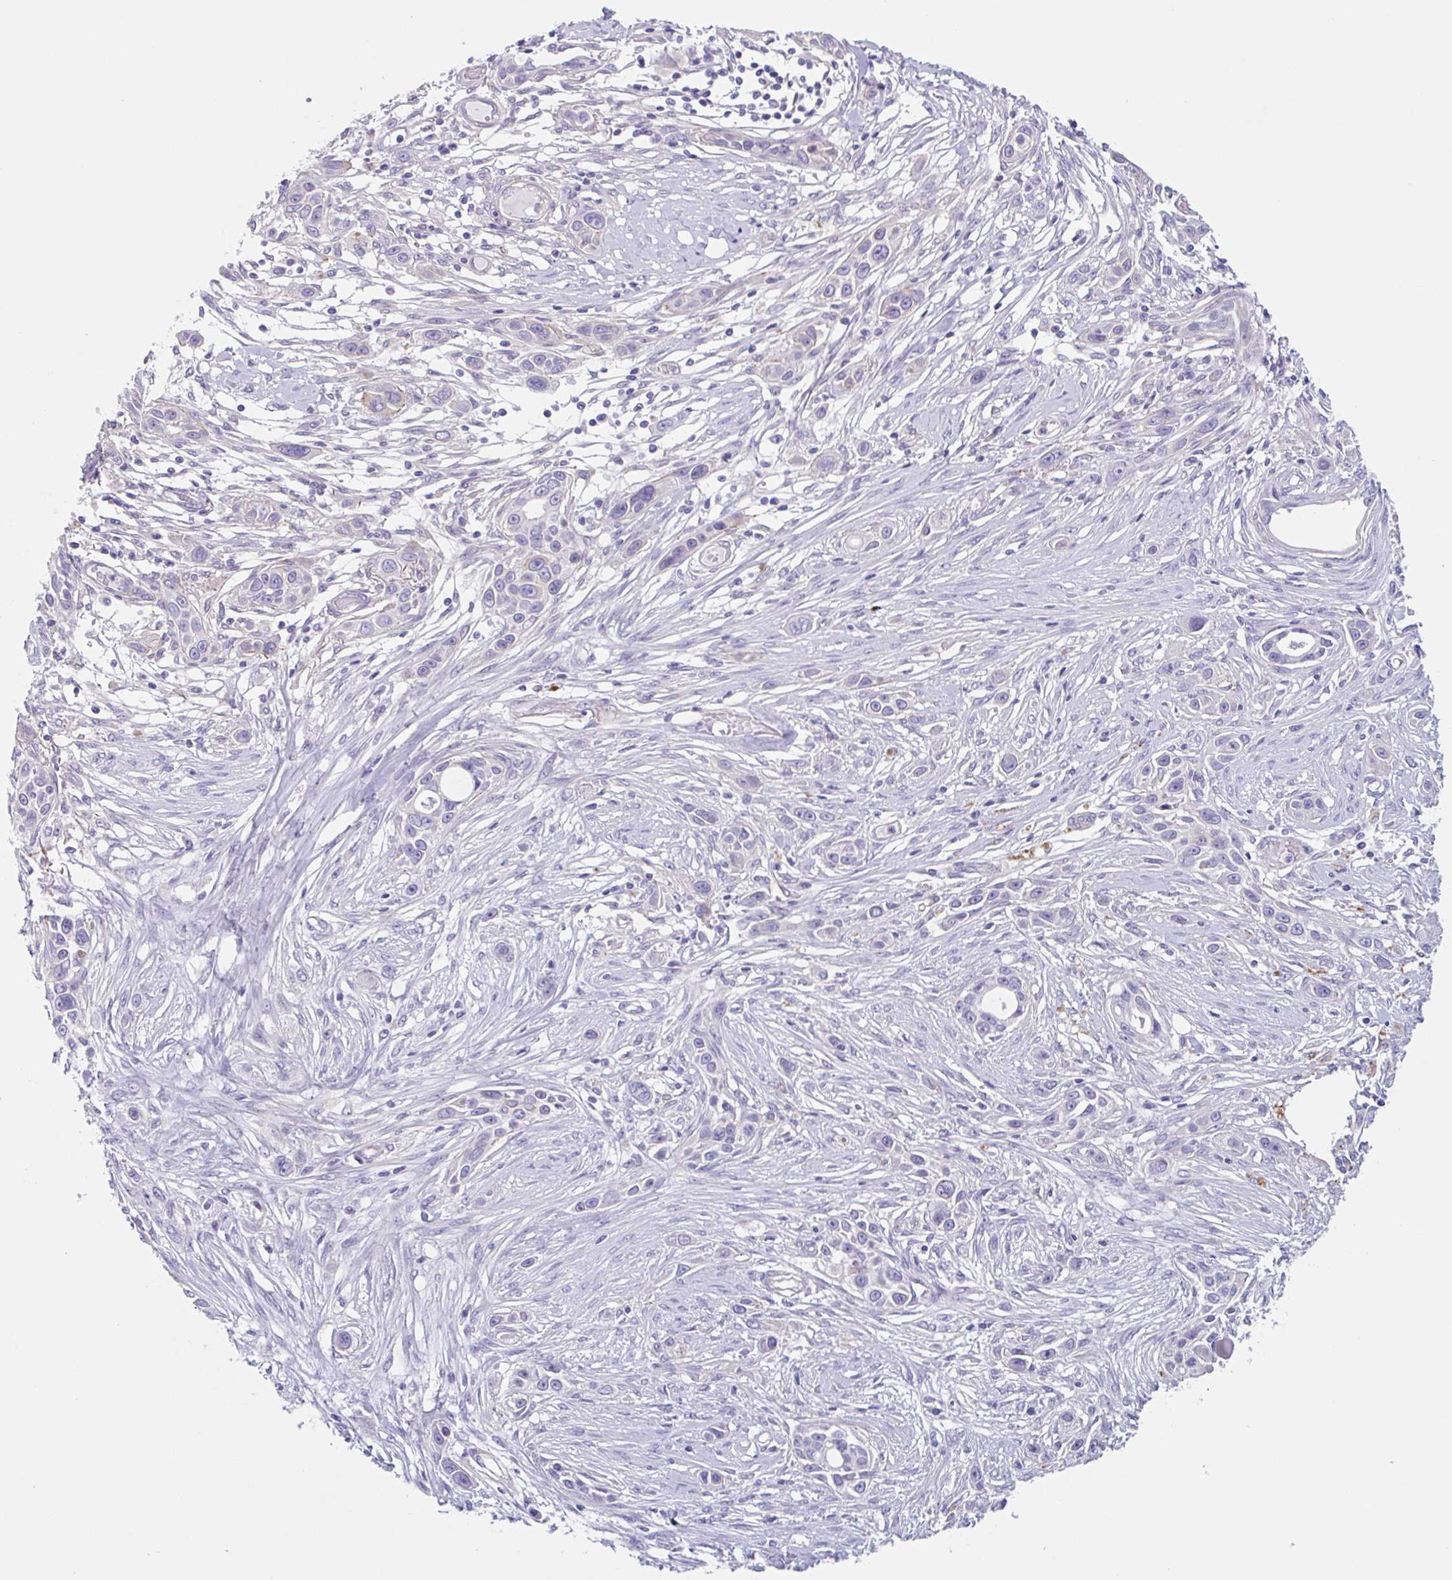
{"staining": {"intensity": "negative", "quantity": "none", "location": "none"}, "tissue": "skin cancer", "cell_type": "Tumor cells", "image_type": "cancer", "snomed": [{"axis": "morphology", "description": "Squamous cell carcinoma, NOS"}, {"axis": "topography", "description": "Skin"}], "caption": "Tumor cells show no significant protein positivity in skin squamous cell carcinoma.", "gene": "LENG9", "patient": {"sex": "female", "age": 69}}